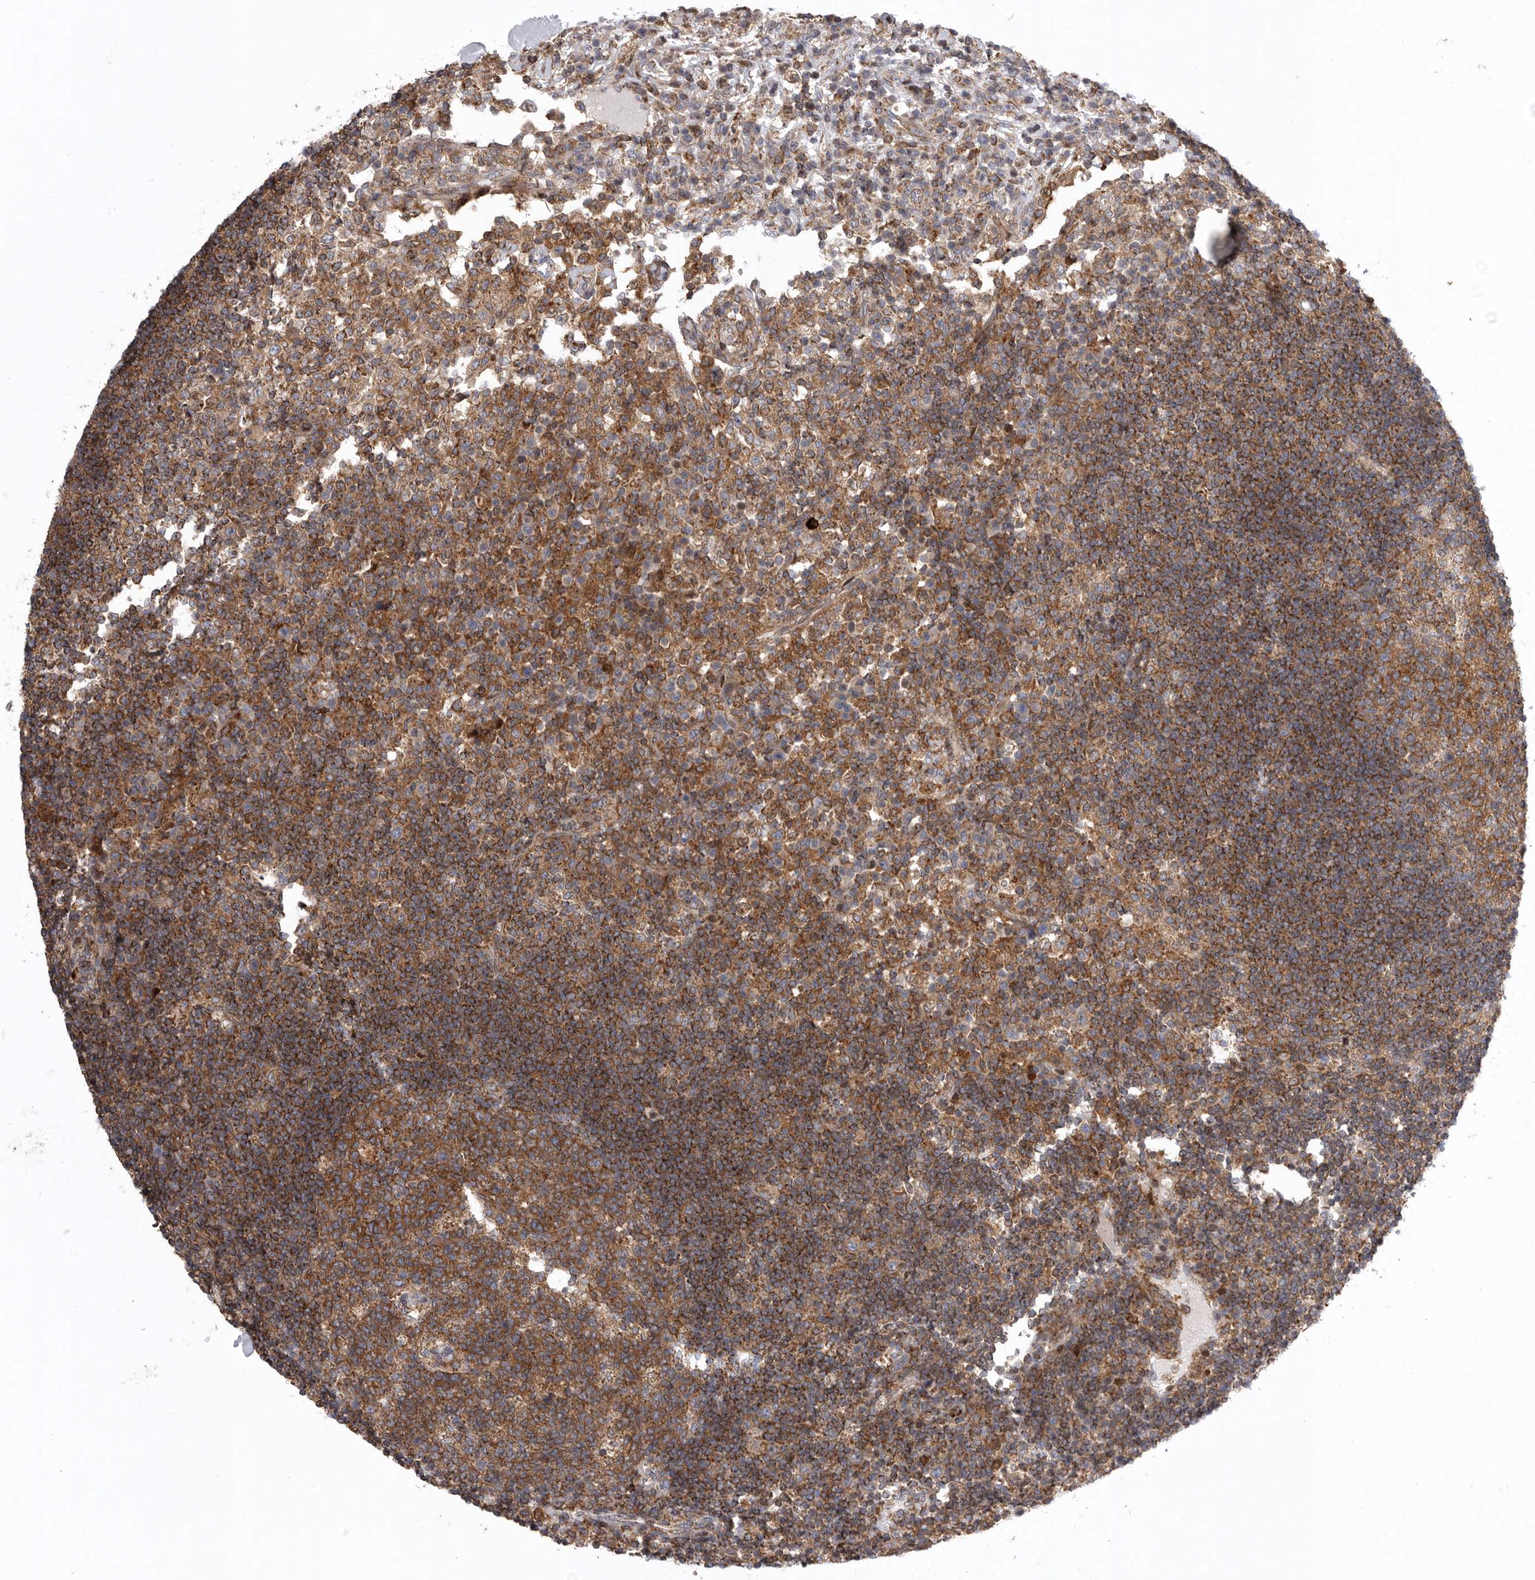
{"staining": {"intensity": "moderate", "quantity": ">75%", "location": "cytoplasmic/membranous"}, "tissue": "lymph node", "cell_type": "Germinal center cells", "image_type": "normal", "snomed": [{"axis": "morphology", "description": "Normal tissue, NOS"}, {"axis": "topography", "description": "Lymph node"}], "caption": "Unremarkable lymph node demonstrates moderate cytoplasmic/membranous positivity in about >75% of germinal center cells.", "gene": "MPZL1", "patient": {"sex": "female", "age": 53}}